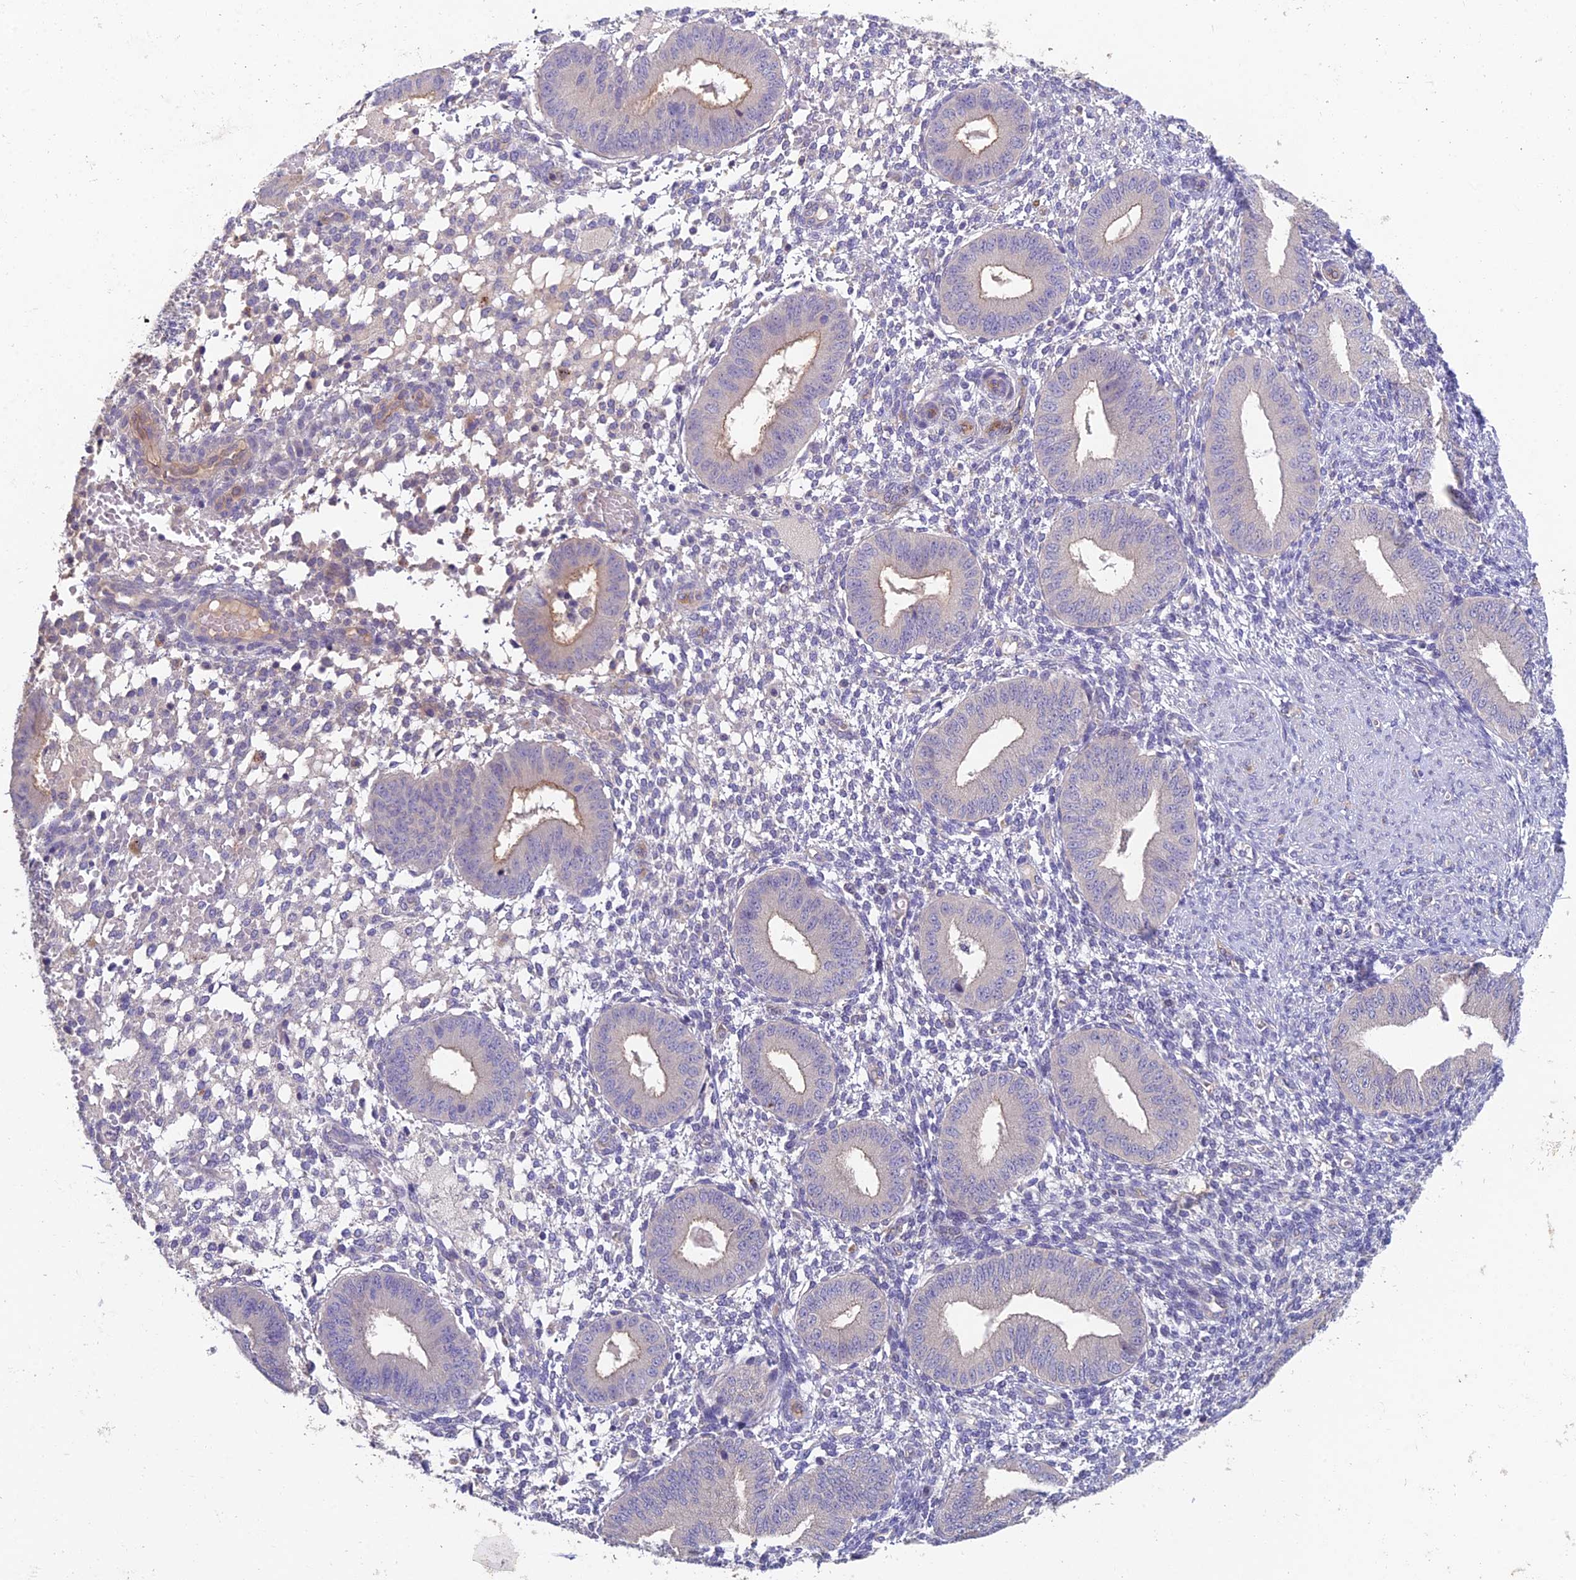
{"staining": {"intensity": "weak", "quantity": "<25%", "location": "cytoplasmic/membranous"}, "tissue": "endometrium", "cell_type": "Cells in endometrial stroma", "image_type": "normal", "snomed": [{"axis": "morphology", "description": "Normal tissue, NOS"}, {"axis": "topography", "description": "Endometrium"}], "caption": "The immunohistochemistry (IHC) micrograph has no significant positivity in cells in endometrial stroma of endometrium.", "gene": "ADAMTS13", "patient": {"sex": "female", "age": 49}}